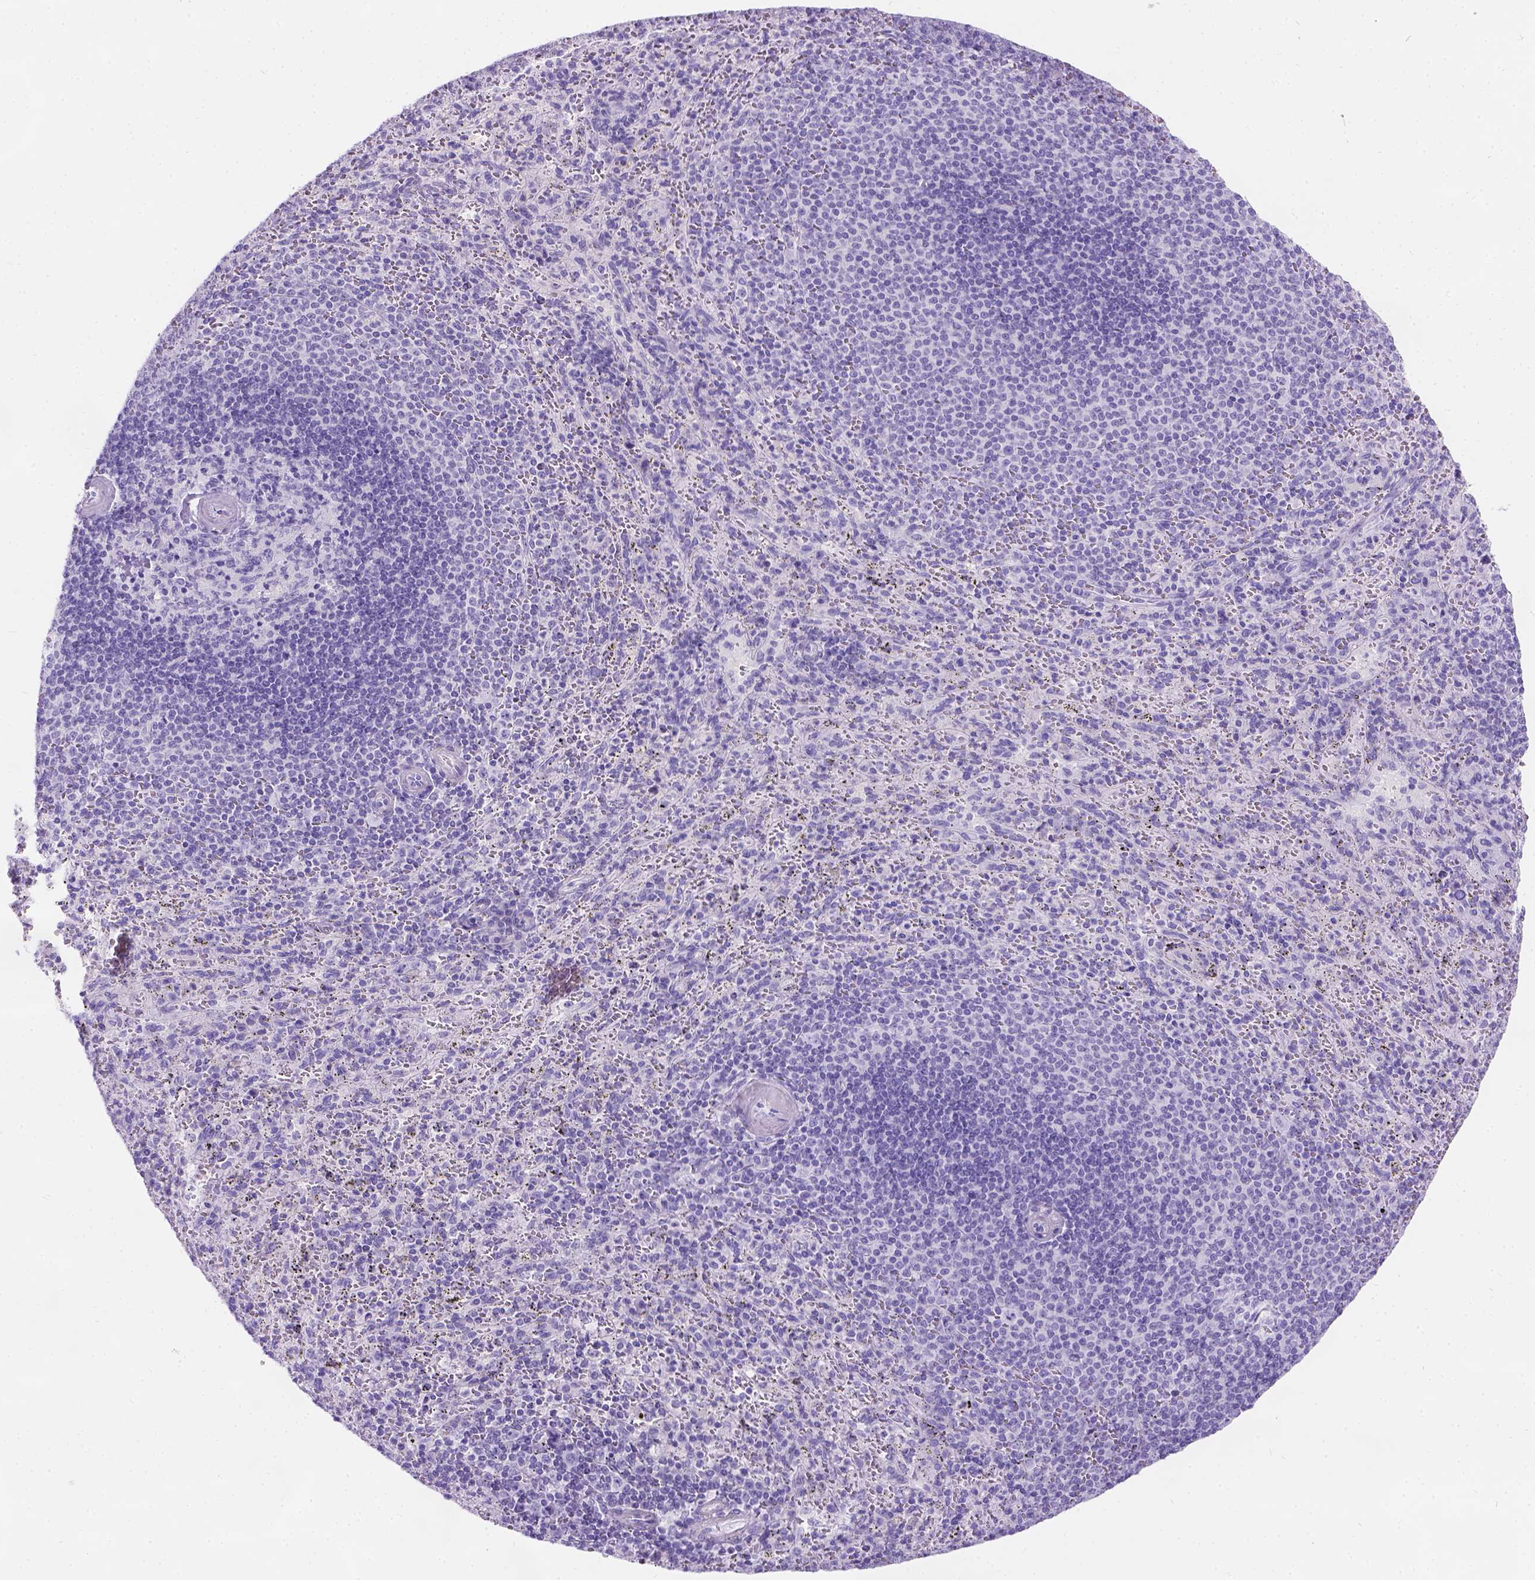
{"staining": {"intensity": "negative", "quantity": "none", "location": "none"}, "tissue": "spleen", "cell_type": "Cells in red pulp", "image_type": "normal", "snomed": [{"axis": "morphology", "description": "Normal tissue, NOS"}, {"axis": "topography", "description": "Spleen"}], "caption": "Image shows no protein expression in cells in red pulp of normal spleen.", "gene": "C7orf57", "patient": {"sex": "male", "age": 57}}